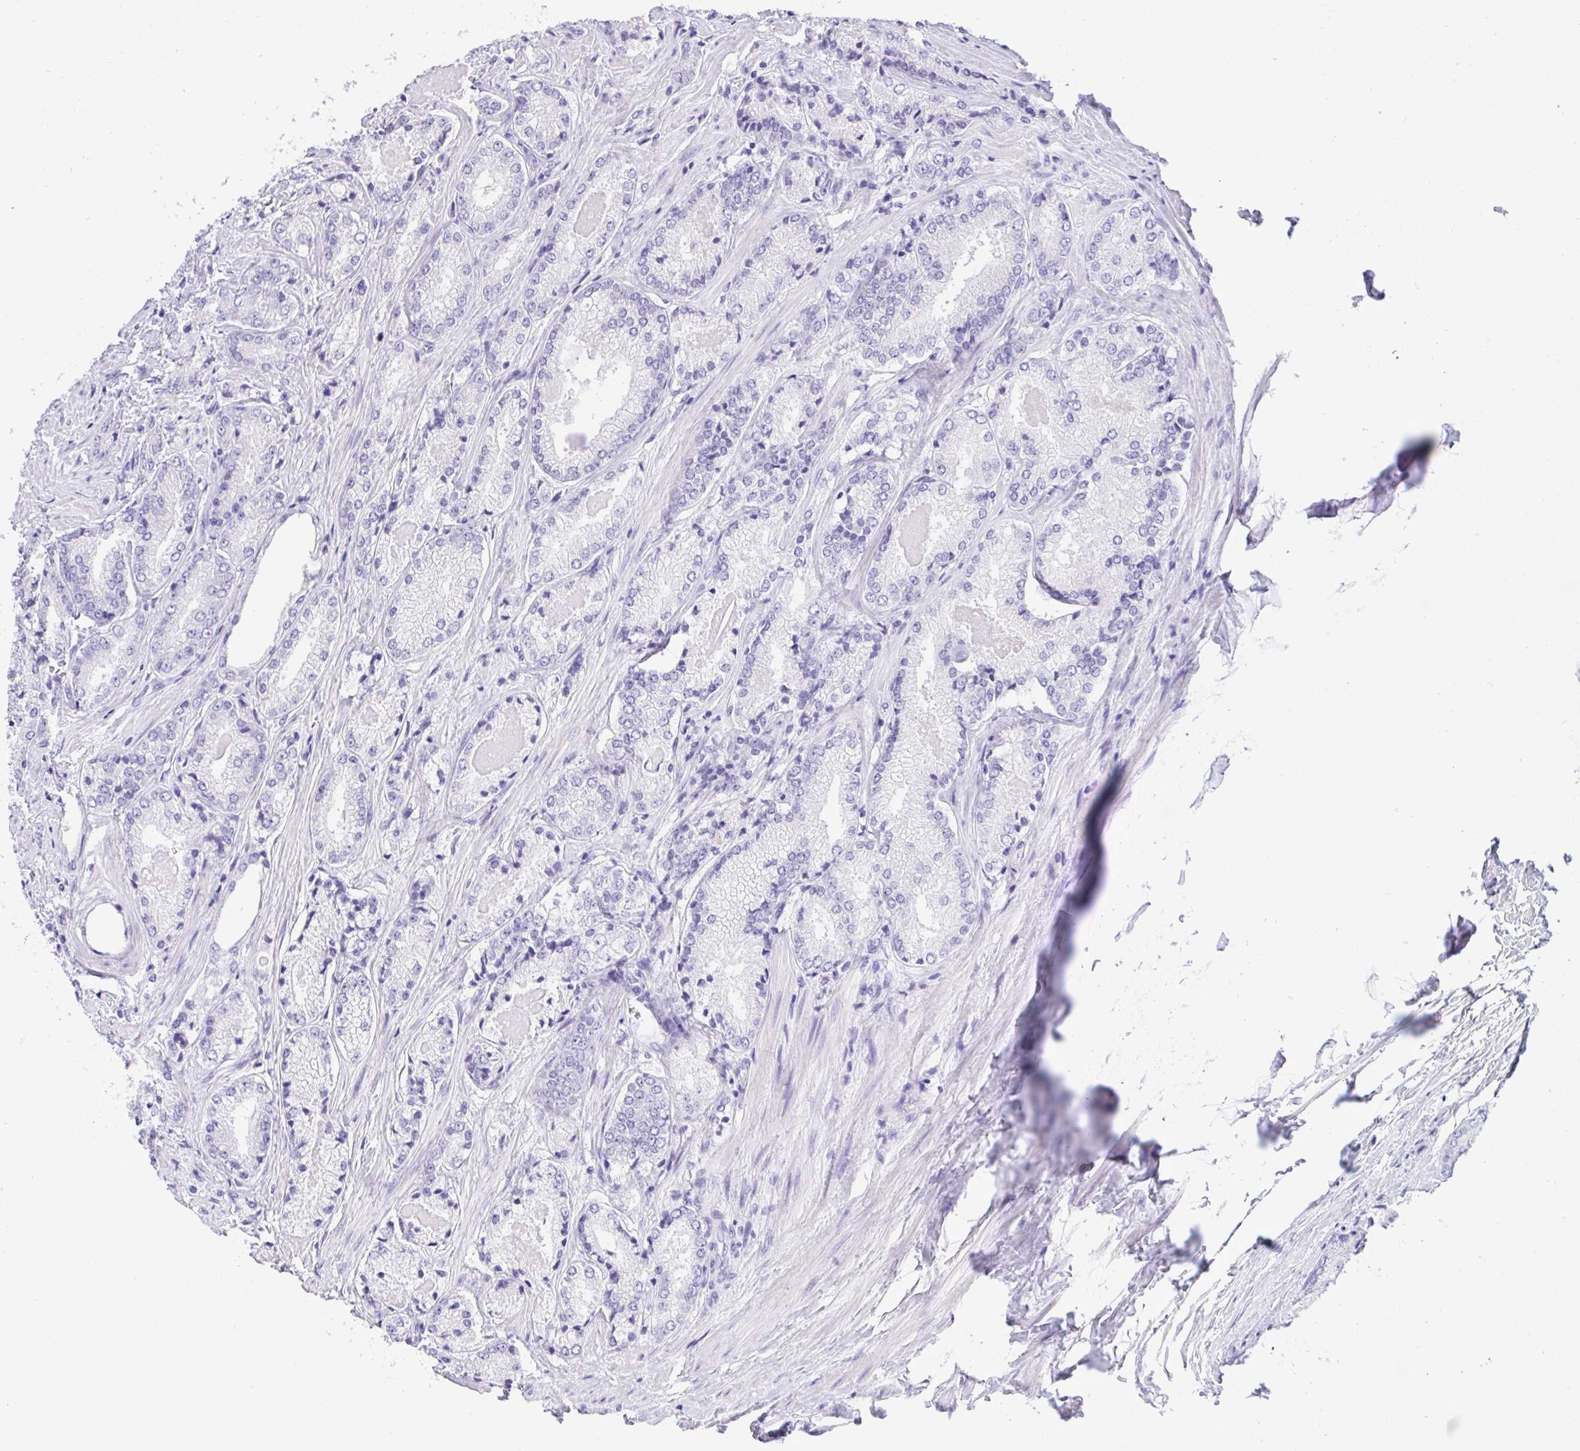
{"staining": {"intensity": "negative", "quantity": "none", "location": "none"}, "tissue": "prostate cancer", "cell_type": "Tumor cells", "image_type": "cancer", "snomed": [{"axis": "morphology", "description": "Adenocarcinoma, NOS"}, {"axis": "morphology", "description": "Adenocarcinoma, Low grade"}, {"axis": "topography", "description": "Prostate"}], "caption": "DAB immunohistochemical staining of prostate adenocarcinoma demonstrates no significant expression in tumor cells.", "gene": "TMCO5A", "patient": {"sex": "male", "age": 68}}